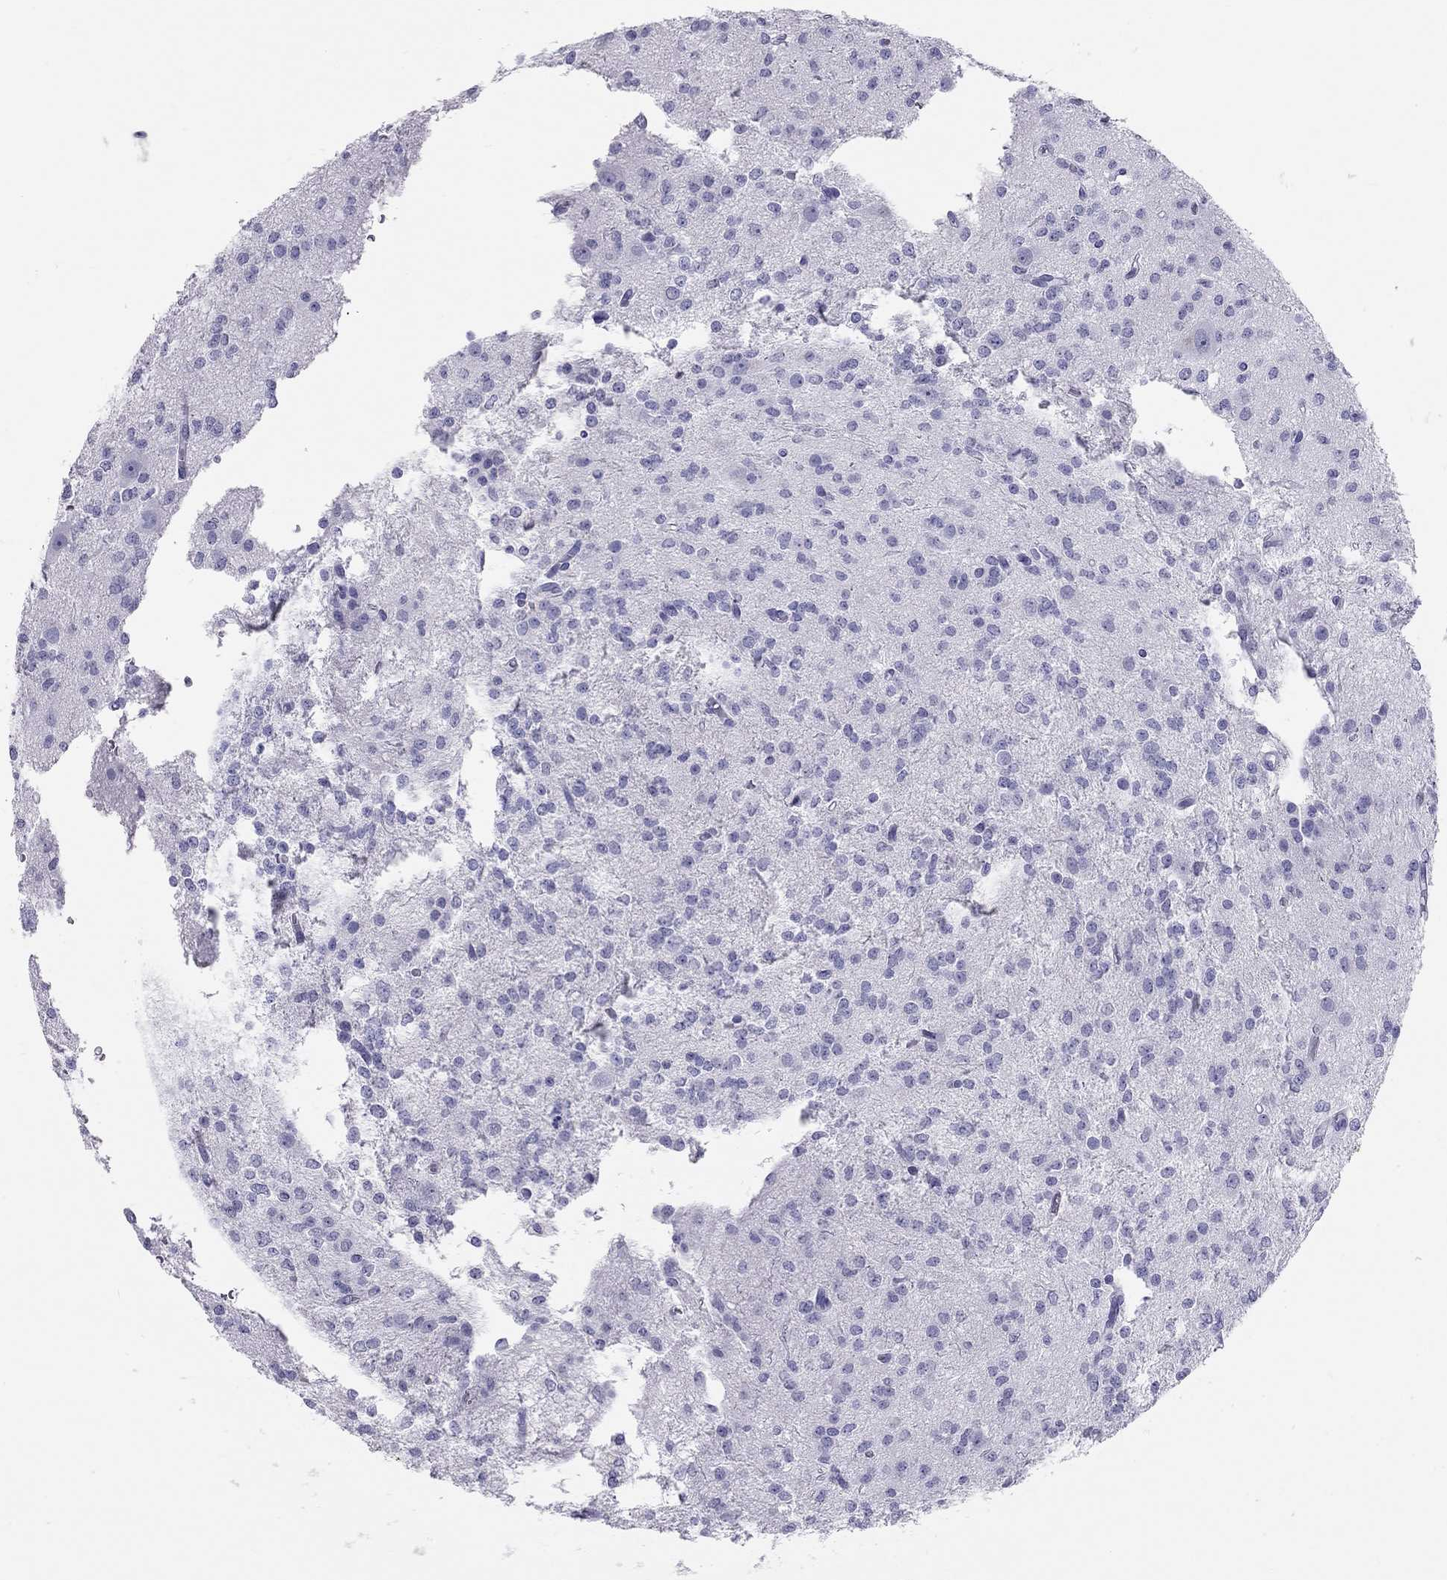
{"staining": {"intensity": "negative", "quantity": "none", "location": "none"}, "tissue": "glioma", "cell_type": "Tumor cells", "image_type": "cancer", "snomed": [{"axis": "morphology", "description": "Glioma, malignant, Low grade"}, {"axis": "topography", "description": "Brain"}], "caption": "Immunohistochemical staining of human low-grade glioma (malignant) reveals no significant expression in tumor cells. (Immunohistochemistry, brightfield microscopy, high magnification).", "gene": "KLRG1", "patient": {"sex": "male", "age": 27}}